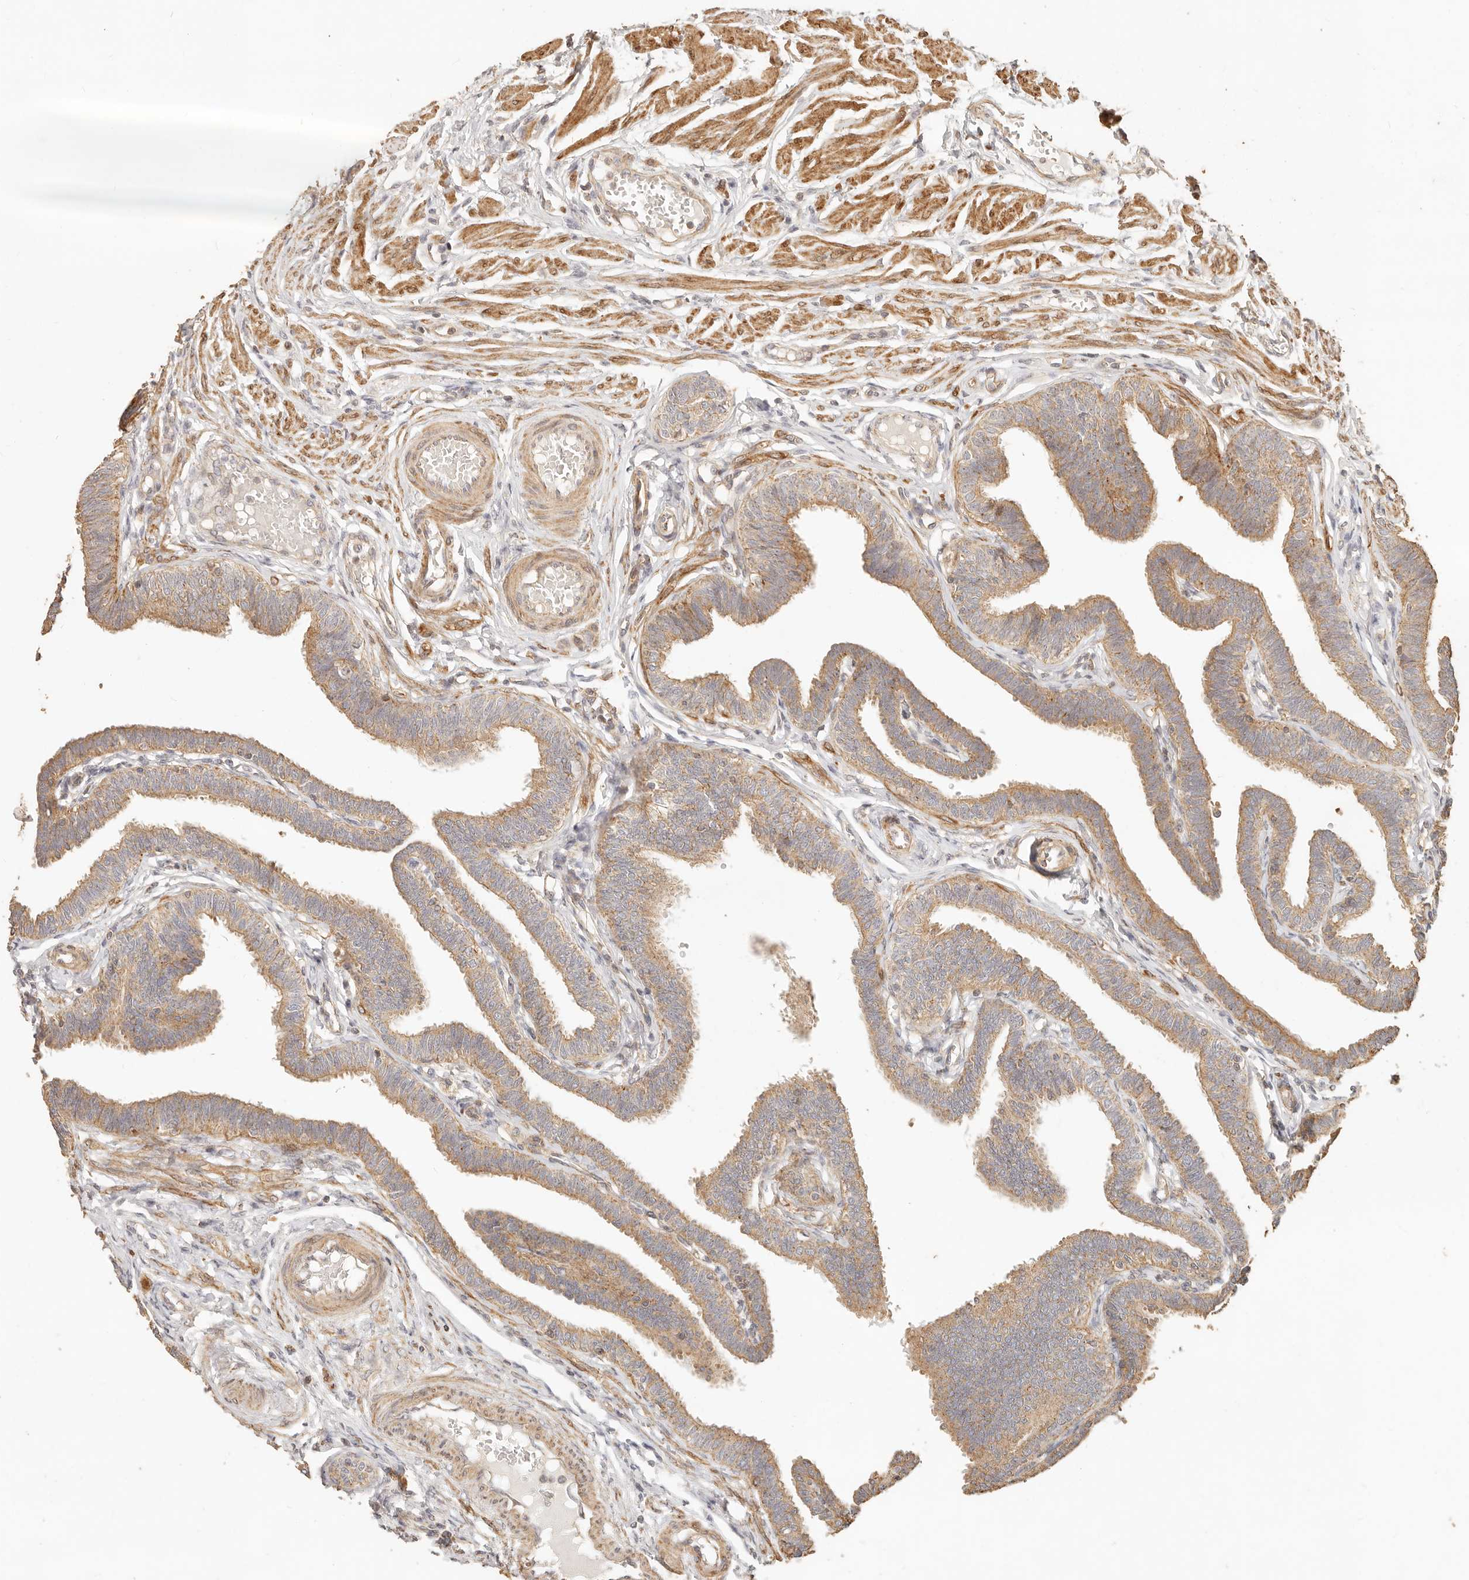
{"staining": {"intensity": "moderate", "quantity": ">75%", "location": "cytoplasmic/membranous,nuclear"}, "tissue": "fallopian tube", "cell_type": "Glandular cells", "image_type": "normal", "snomed": [{"axis": "morphology", "description": "Normal tissue, NOS"}, {"axis": "topography", "description": "Fallopian tube"}, {"axis": "topography", "description": "Ovary"}], "caption": "Immunohistochemistry (IHC) image of benign fallopian tube: fallopian tube stained using immunohistochemistry exhibits medium levels of moderate protein expression localized specifically in the cytoplasmic/membranous,nuclear of glandular cells, appearing as a cytoplasmic/membranous,nuclear brown color.", "gene": "PTPN22", "patient": {"sex": "female", "age": 23}}